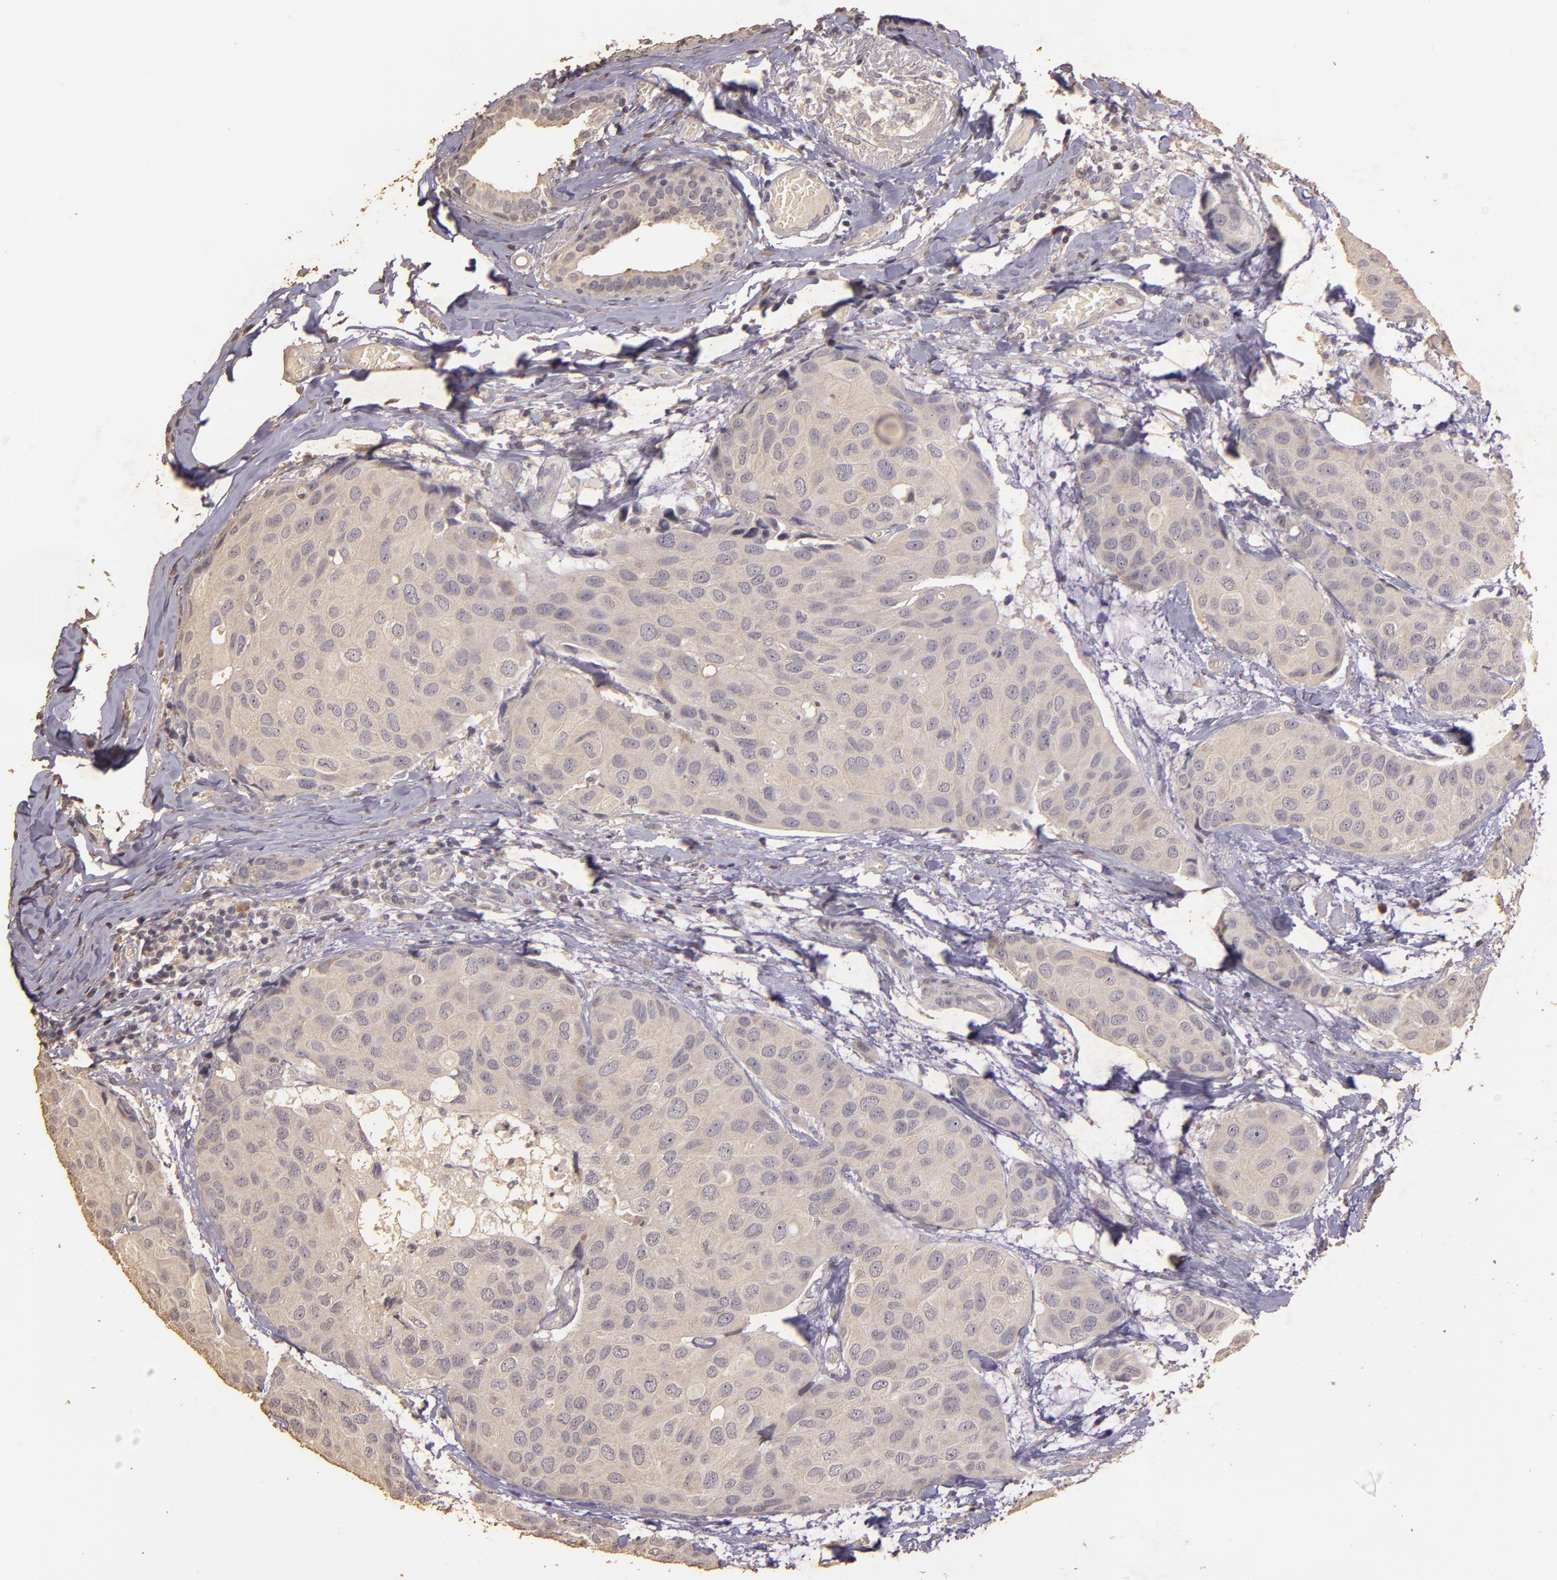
{"staining": {"intensity": "weak", "quantity": ">75%", "location": "cytoplasmic/membranous"}, "tissue": "breast cancer", "cell_type": "Tumor cells", "image_type": "cancer", "snomed": [{"axis": "morphology", "description": "Duct carcinoma"}, {"axis": "topography", "description": "Breast"}], "caption": "Immunohistochemistry (IHC) staining of breast intraductal carcinoma, which reveals low levels of weak cytoplasmic/membranous staining in about >75% of tumor cells indicating weak cytoplasmic/membranous protein staining. The staining was performed using DAB (3,3'-diaminobenzidine) (brown) for protein detection and nuclei were counterstained in hematoxylin (blue).", "gene": "BCL2L13", "patient": {"sex": "female", "age": 68}}